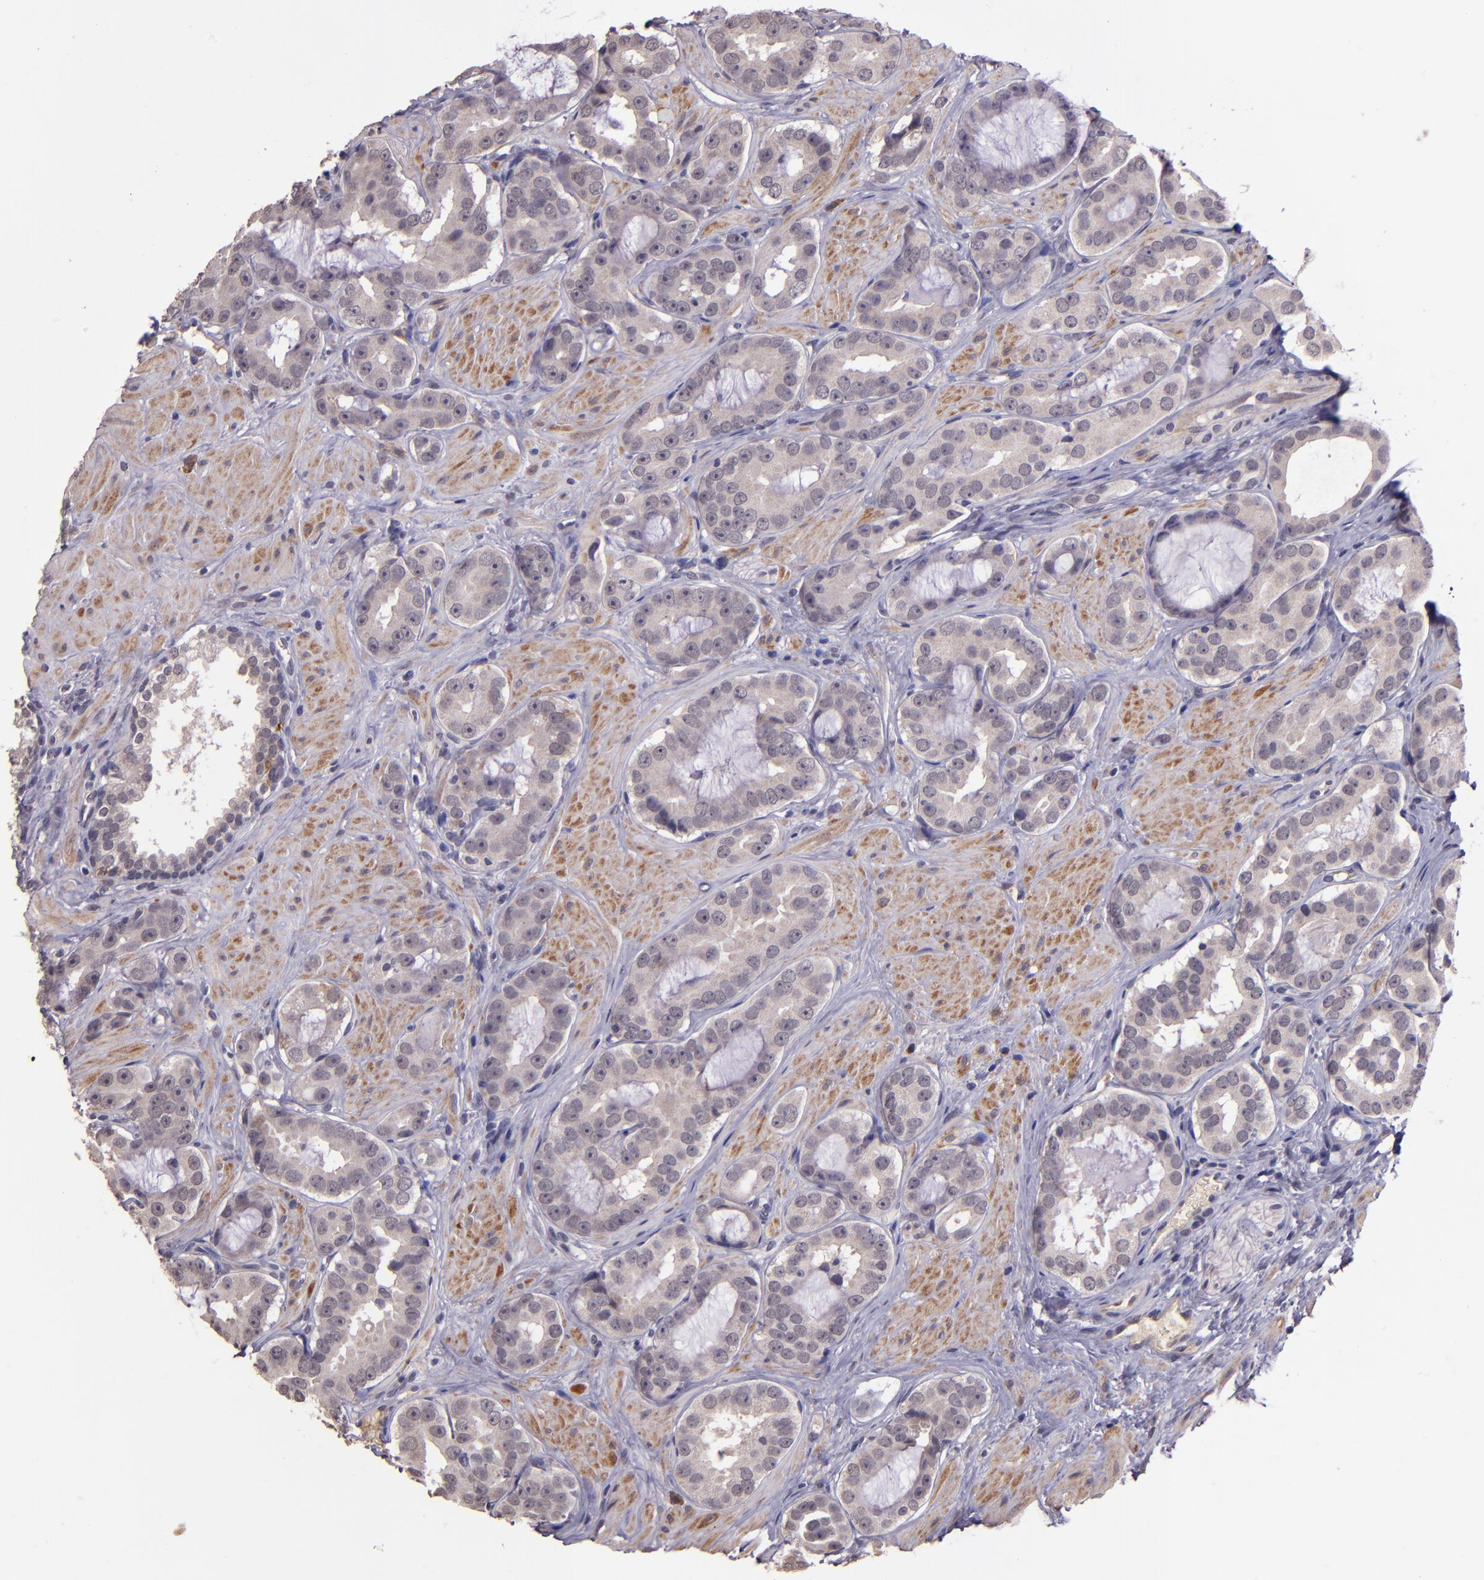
{"staining": {"intensity": "weak", "quantity": ">75%", "location": "cytoplasmic/membranous"}, "tissue": "prostate cancer", "cell_type": "Tumor cells", "image_type": "cancer", "snomed": [{"axis": "morphology", "description": "Adenocarcinoma, Low grade"}, {"axis": "topography", "description": "Prostate"}], "caption": "The micrograph demonstrates a brown stain indicating the presence of a protein in the cytoplasmic/membranous of tumor cells in prostate cancer (low-grade adenocarcinoma).", "gene": "TAF7L", "patient": {"sex": "male", "age": 59}}